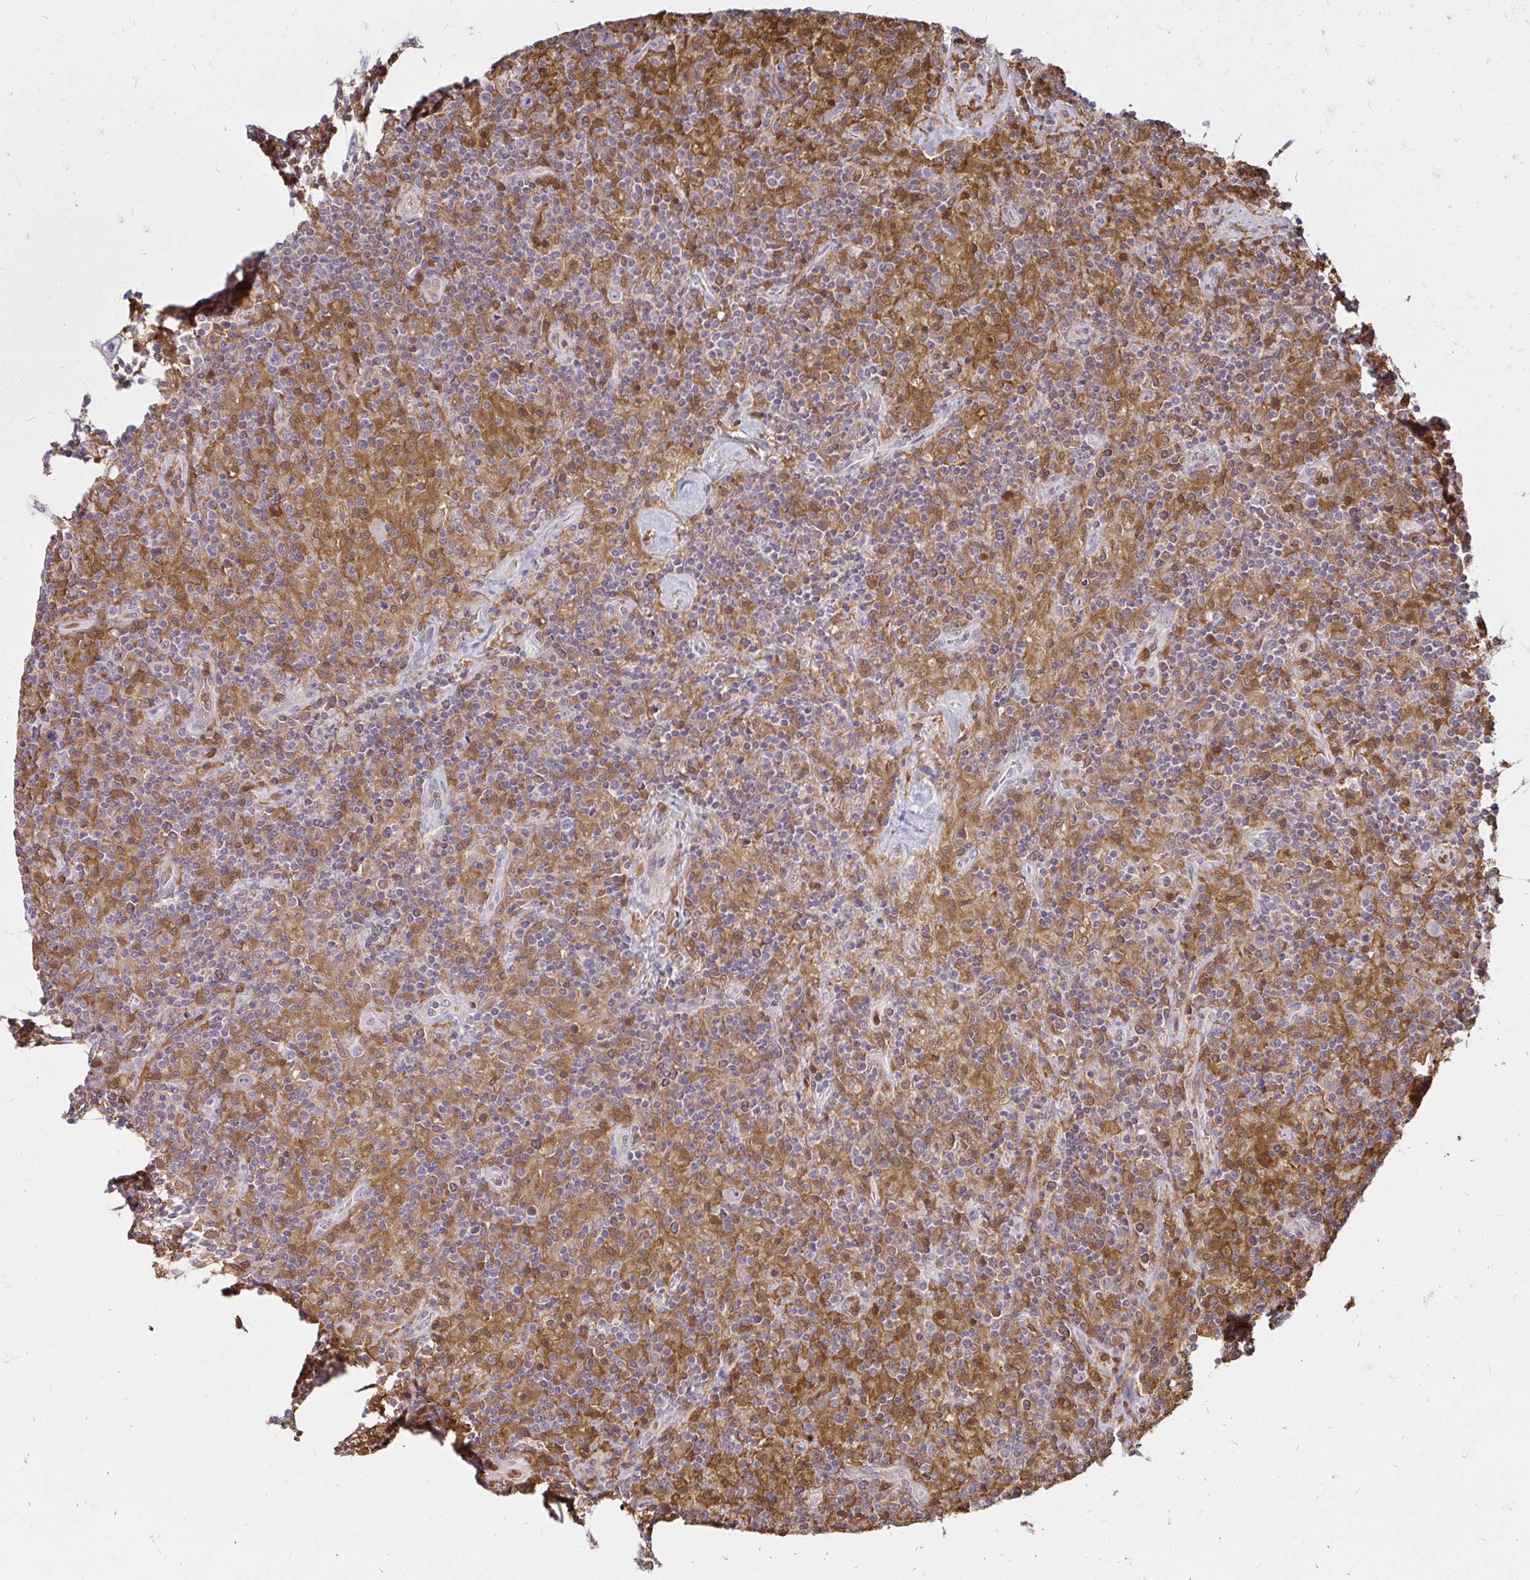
{"staining": {"intensity": "negative", "quantity": "none", "location": "none"}, "tissue": "lymphoma", "cell_type": "Tumor cells", "image_type": "cancer", "snomed": [{"axis": "morphology", "description": "Hodgkin's disease, NOS"}, {"axis": "topography", "description": "Lymph node"}], "caption": "There is no significant staining in tumor cells of Hodgkin's disease.", "gene": "PYCARD", "patient": {"sex": "male", "age": 70}}